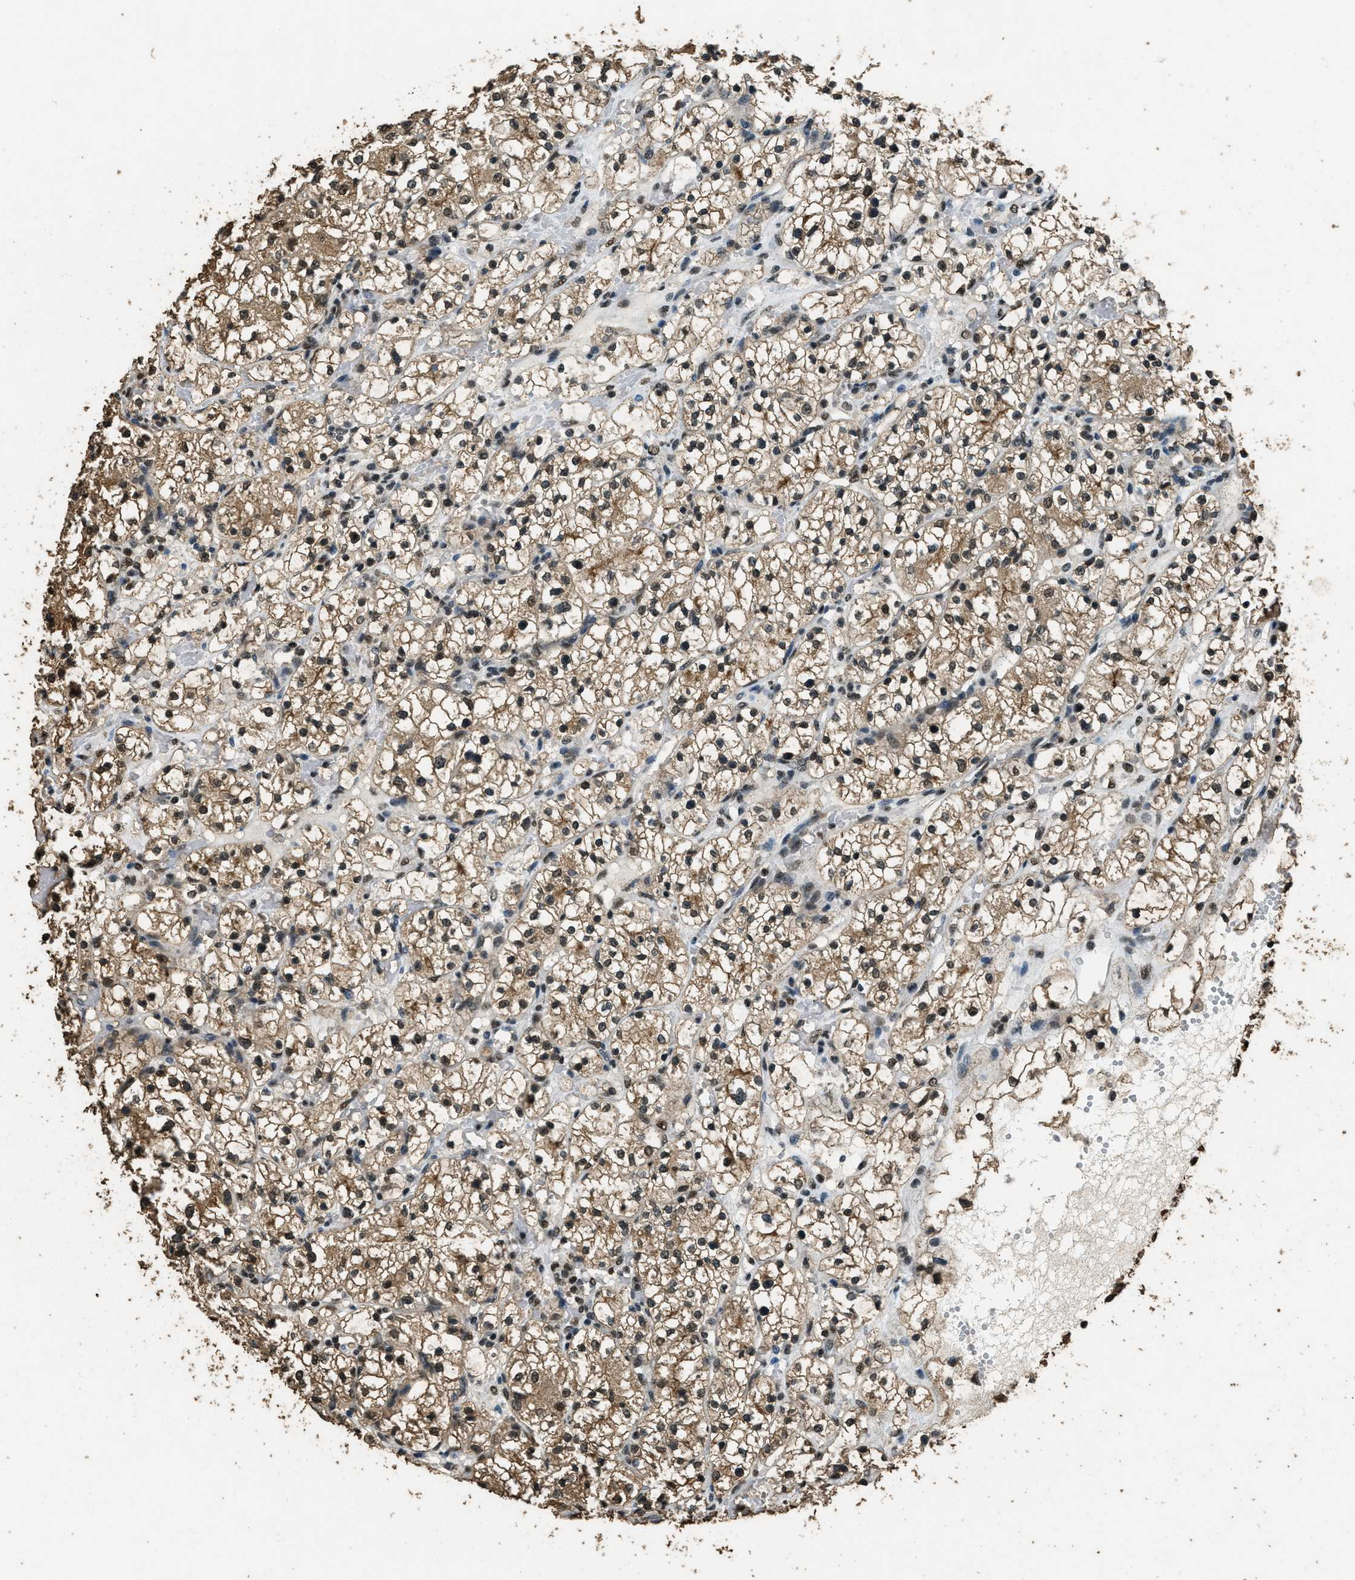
{"staining": {"intensity": "moderate", "quantity": ">75%", "location": "cytoplasmic/membranous,nuclear"}, "tissue": "renal cancer", "cell_type": "Tumor cells", "image_type": "cancer", "snomed": [{"axis": "morphology", "description": "Adenocarcinoma, NOS"}, {"axis": "topography", "description": "Kidney"}], "caption": "Immunohistochemistry image of adenocarcinoma (renal) stained for a protein (brown), which exhibits medium levels of moderate cytoplasmic/membranous and nuclear positivity in approximately >75% of tumor cells.", "gene": "MYB", "patient": {"sex": "female", "age": 60}}